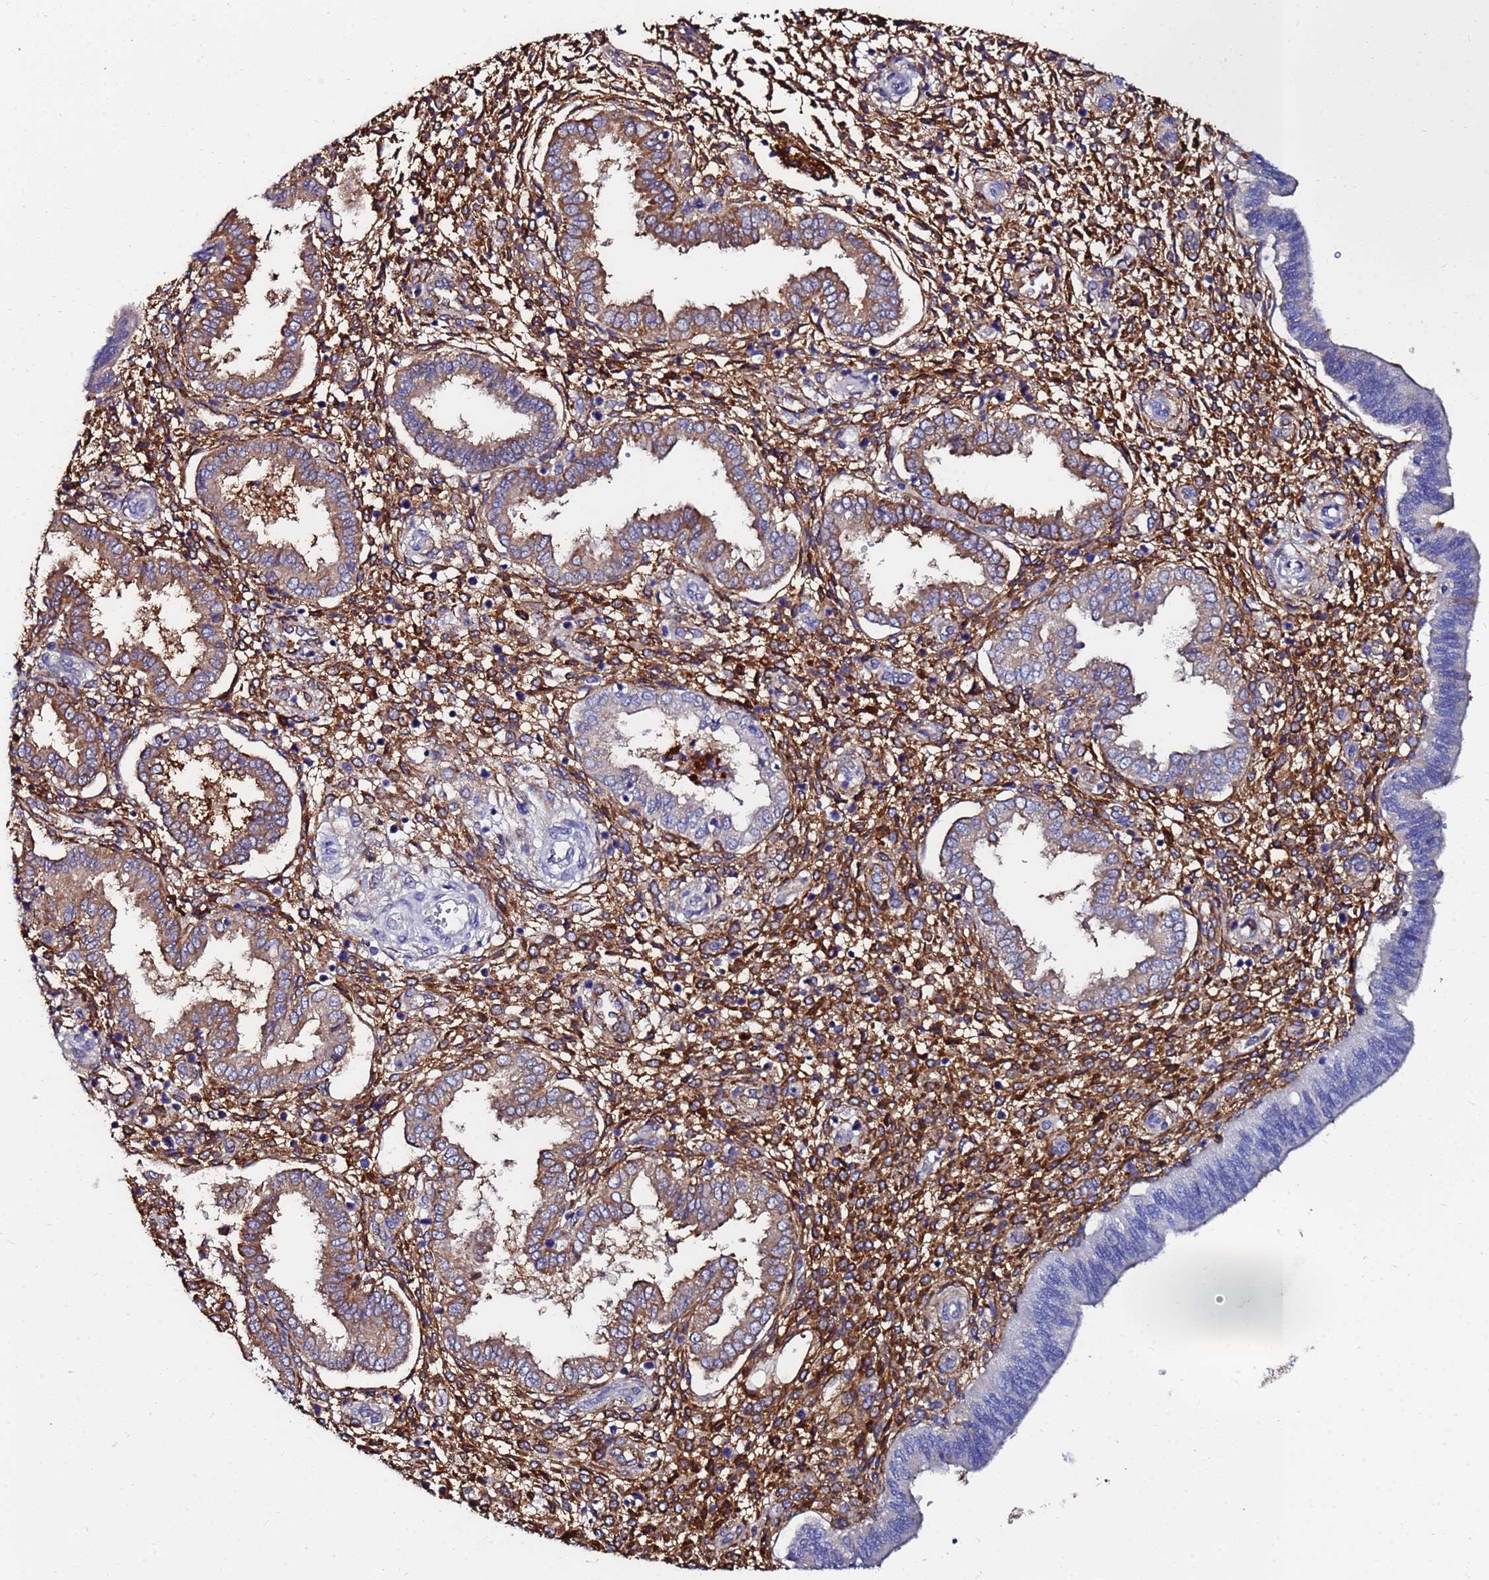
{"staining": {"intensity": "moderate", "quantity": ">75%", "location": "cytoplasmic/membranous"}, "tissue": "endometrium", "cell_type": "Cells in endometrial stroma", "image_type": "normal", "snomed": [{"axis": "morphology", "description": "Normal tissue, NOS"}, {"axis": "topography", "description": "Endometrium"}], "caption": "This is a histology image of immunohistochemistry staining of unremarkable endometrium, which shows moderate staining in the cytoplasmic/membranous of cells in endometrial stroma.", "gene": "BASP1", "patient": {"sex": "female", "age": 24}}